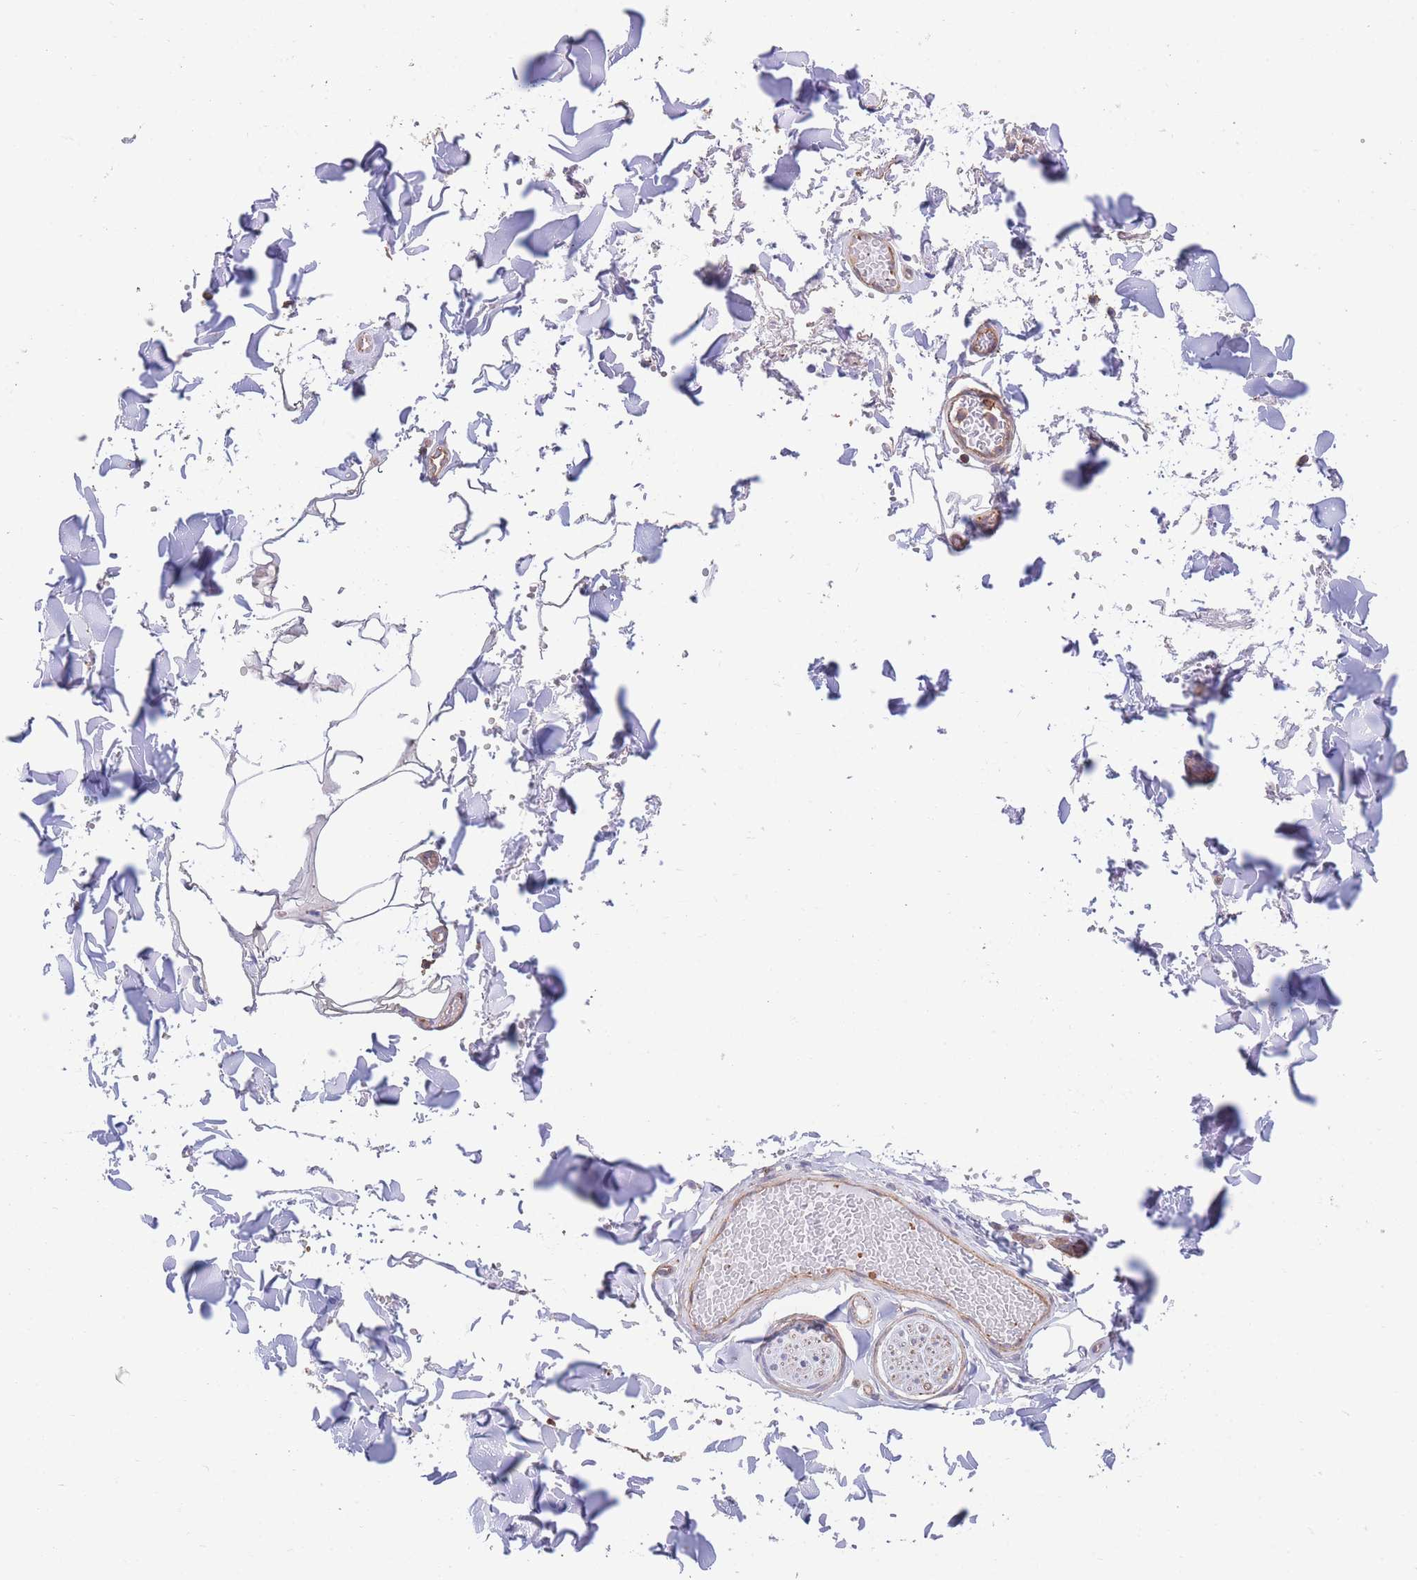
{"staining": {"intensity": "negative", "quantity": "none", "location": "none"}, "tissue": "adipose tissue", "cell_type": "Adipocytes", "image_type": "normal", "snomed": [{"axis": "morphology", "description": "Normal tissue, NOS"}, {"axis": "topography", "description": "Salivary gland"}, {"axis": "topography", "description": "Peripheral nerve tissue"}], "caption": "IHC micrograph of unremarkable adipose tissue: human adipose tissue stained with DAB (3,3'-diaminobenzidine) shows no significant protein expression in adipocytes. (DAB (3,3'-diaminobenzidine) immunohistochemistry visualized using brightfield microscopy, high magnification).", "gene": "LRRN4CL", "patient": {"sex": "male", "age": 38}}